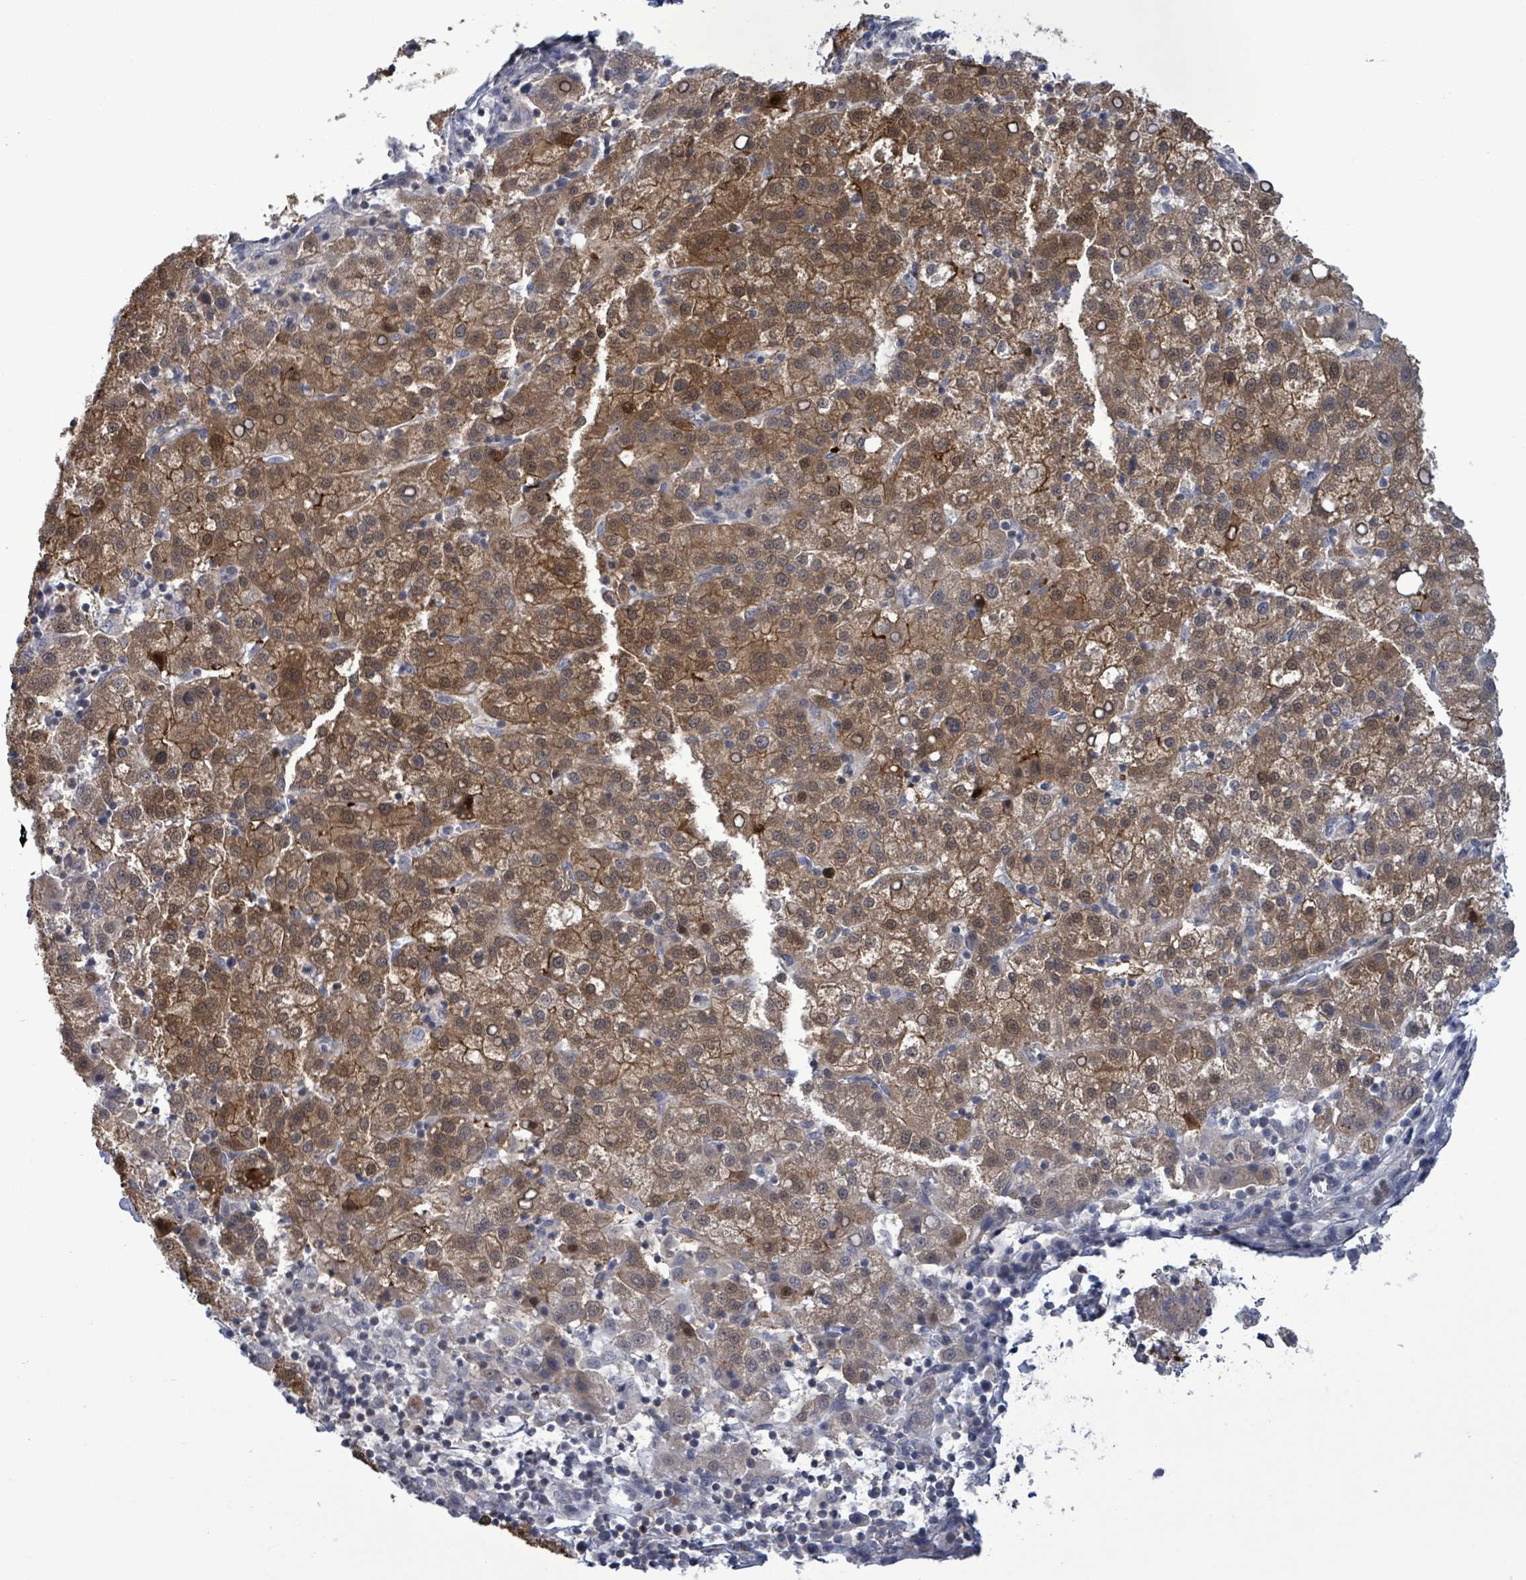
{"staining": {"intensity": "moderate", "quantity": ">75%", "location": "cytoplasmic/membranous"}, "tissue": "liver cancer", "cell_type": "Tumor cells", "image_type": "cancer", "snomed": [{"axis": "morphology", "description": "Carcinoma, Hepatocellular, NOS"}, {"axis": "topography", "description": "Liver"}], "caption": "Protein expression analysis of liver cancer demonstrates moderate cytoplasmic/membranous expression in approximately >75% of tumor cells.", "gene": "AMMECR1", "patient": {"sex": "female", "age": 58}}